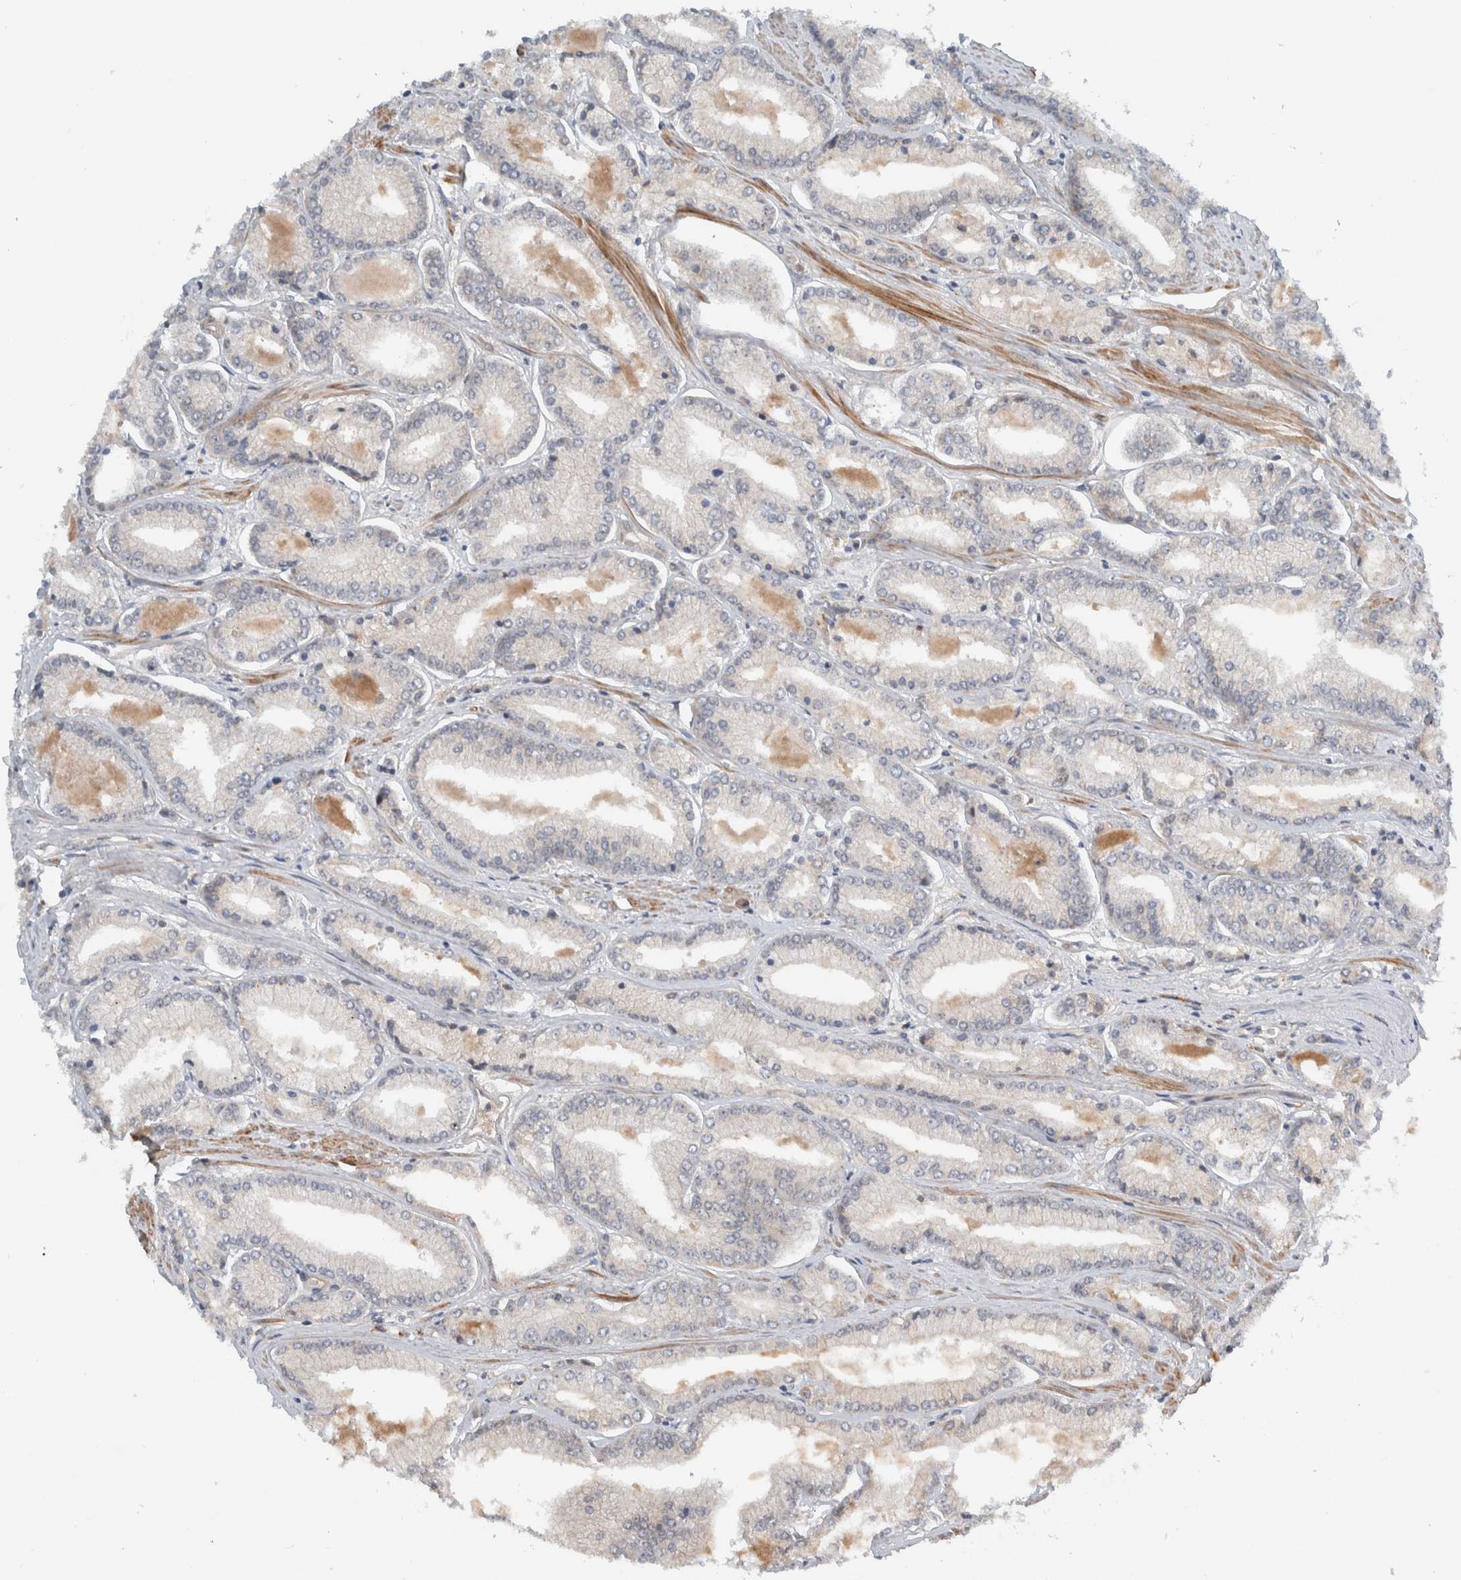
{"staining": {"intensity": "negative", "quantity": "none", "location": "none"}, "tissue": "prostate cancer", "cell_type": "Tumor cells", "image_type": "cancer", "snomed": [{"axis": "morphology", "description": "Adenocarcinoma, Low grade"}, {"axis": "topography", "description": "Prostate"}], "caption": "Immunohistochemistry (IHC) histopathology image of human prostate adenocarcinoma (low-grade) stained for a protein (brown), which reveals no staining in tumor cells.", "gene": "ARMC7", "patient": {"sex": "male", "age": 52}}